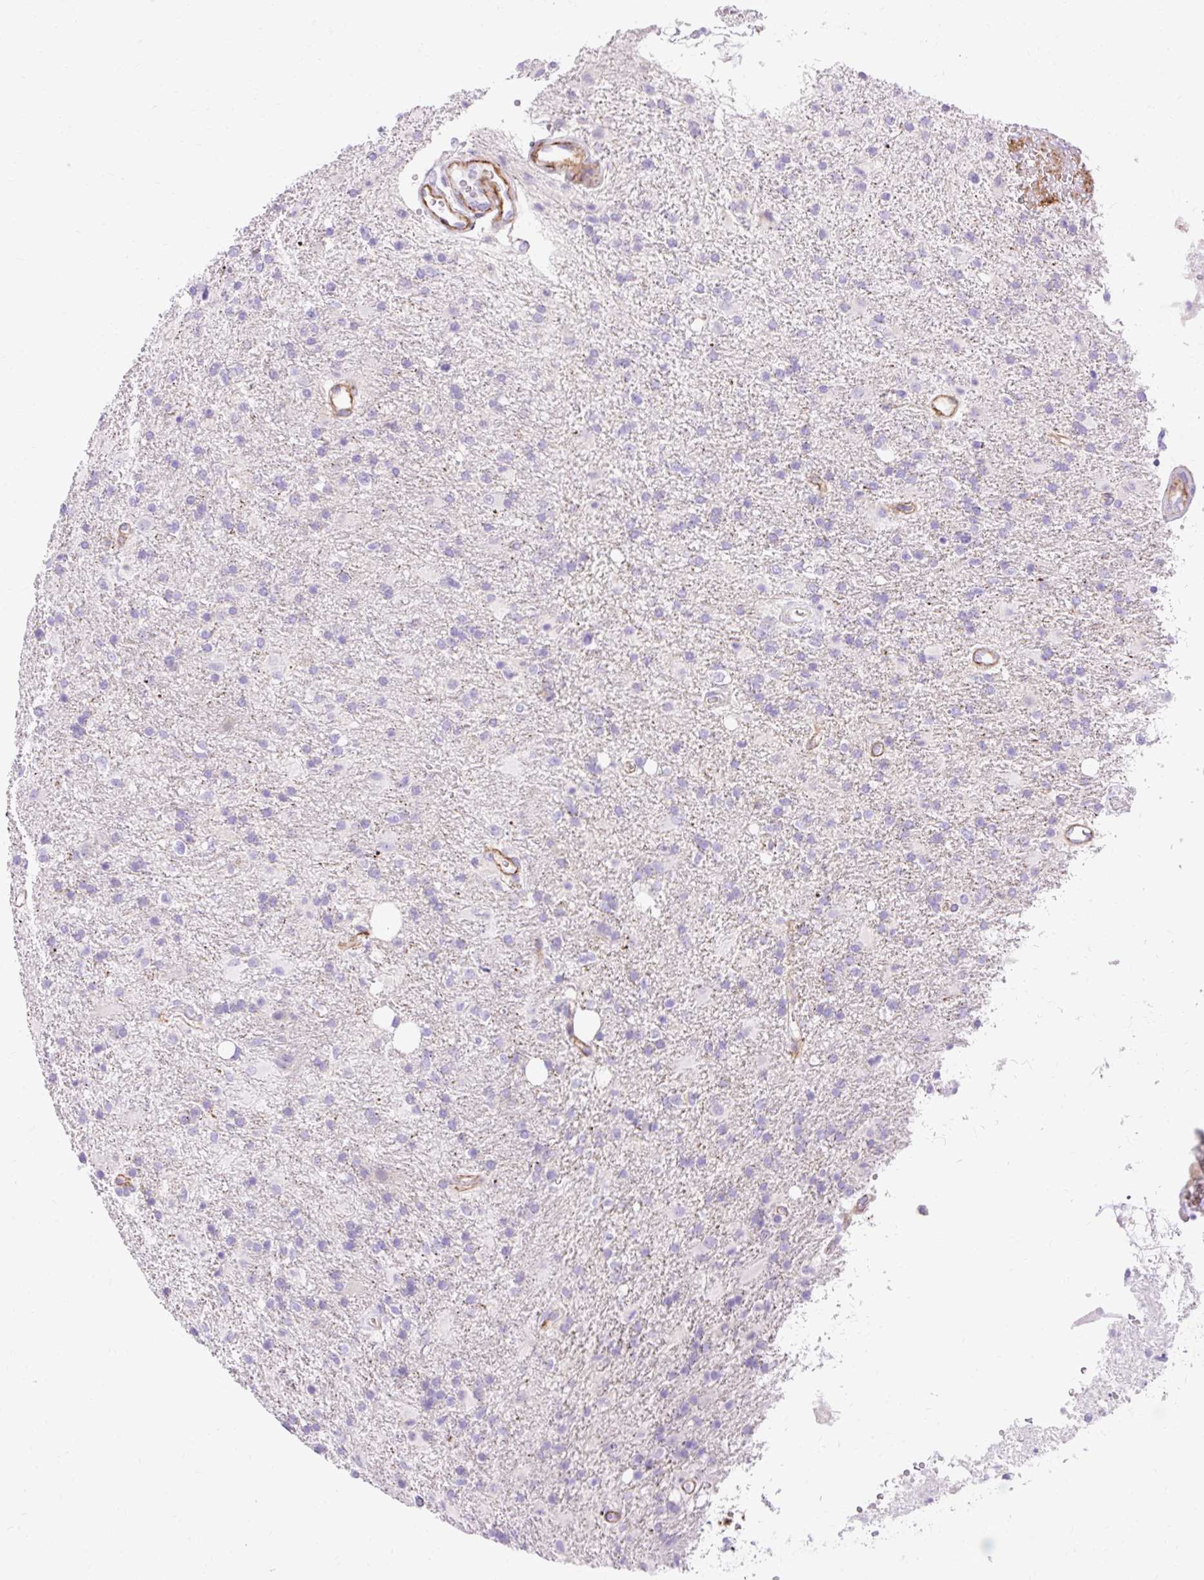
{"staining": {"intensity": "negative", "quantity": "none", "location": "none"}, "tissue": "glioma", "cell_type": "Tumor cells", "image_type": "cancer", "snomed": [{"axis": "morphology", "description": "Glioma, malignant, High grade"}, {"axis": "topography", "description": "Brain"}], "caption": "Protein analysis of malignant high-grade glioma exhibits no significant positivity in tumor cells.", "gene": "CORO7-PAM16", "patient": {"sex": "male", "age": 56}}